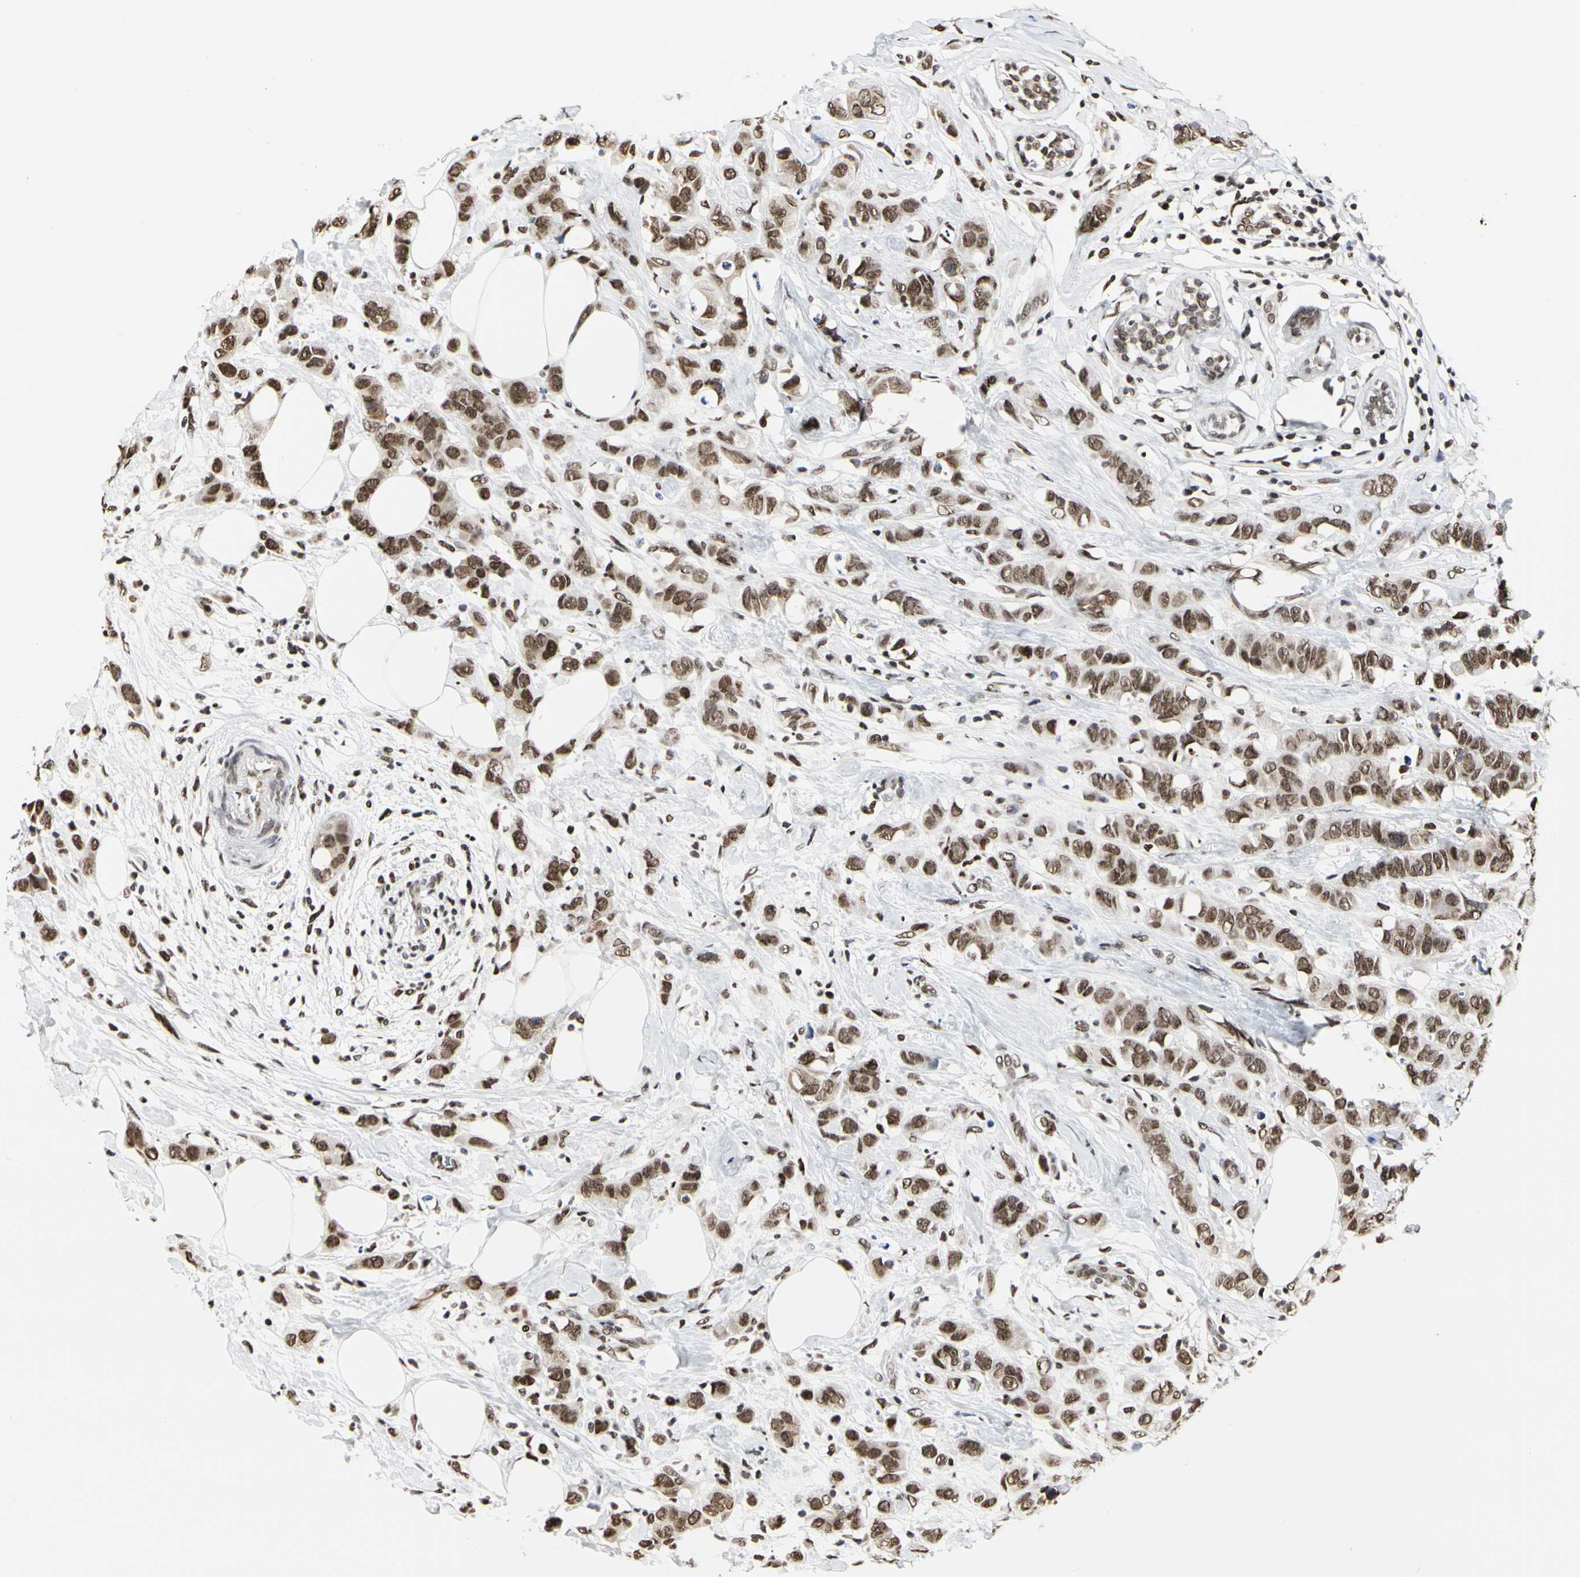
{"staining": {"intensity": "moderate", "quantity": ">75%", "location": "nuclear"}, "tissue": "breast cancer", "cell_type": "Tumor cells", "image_type": "cancer", "snomed": [{"axis": "morphology", "description": "Normal tissue, NOS"}, {"axis": "morphology", "description": "Duct carcinoma"}, {"axis": "topography", "description": "Breast"}], "caption": "DAB (3,3'-diaminobenzidine) immunohistochemical staining of human breast cancer reveals moderate nuclear protein positivity in approximately >75% of tumor cells. The staining is performed using DAB (3,3'-diaminobenzidine) brown chromogen to label protein expression. The nuclei are counter-stained blue using hematoxylin.", "gene": "PRMT3", "patient": {"sex": "female", "age": 50}}